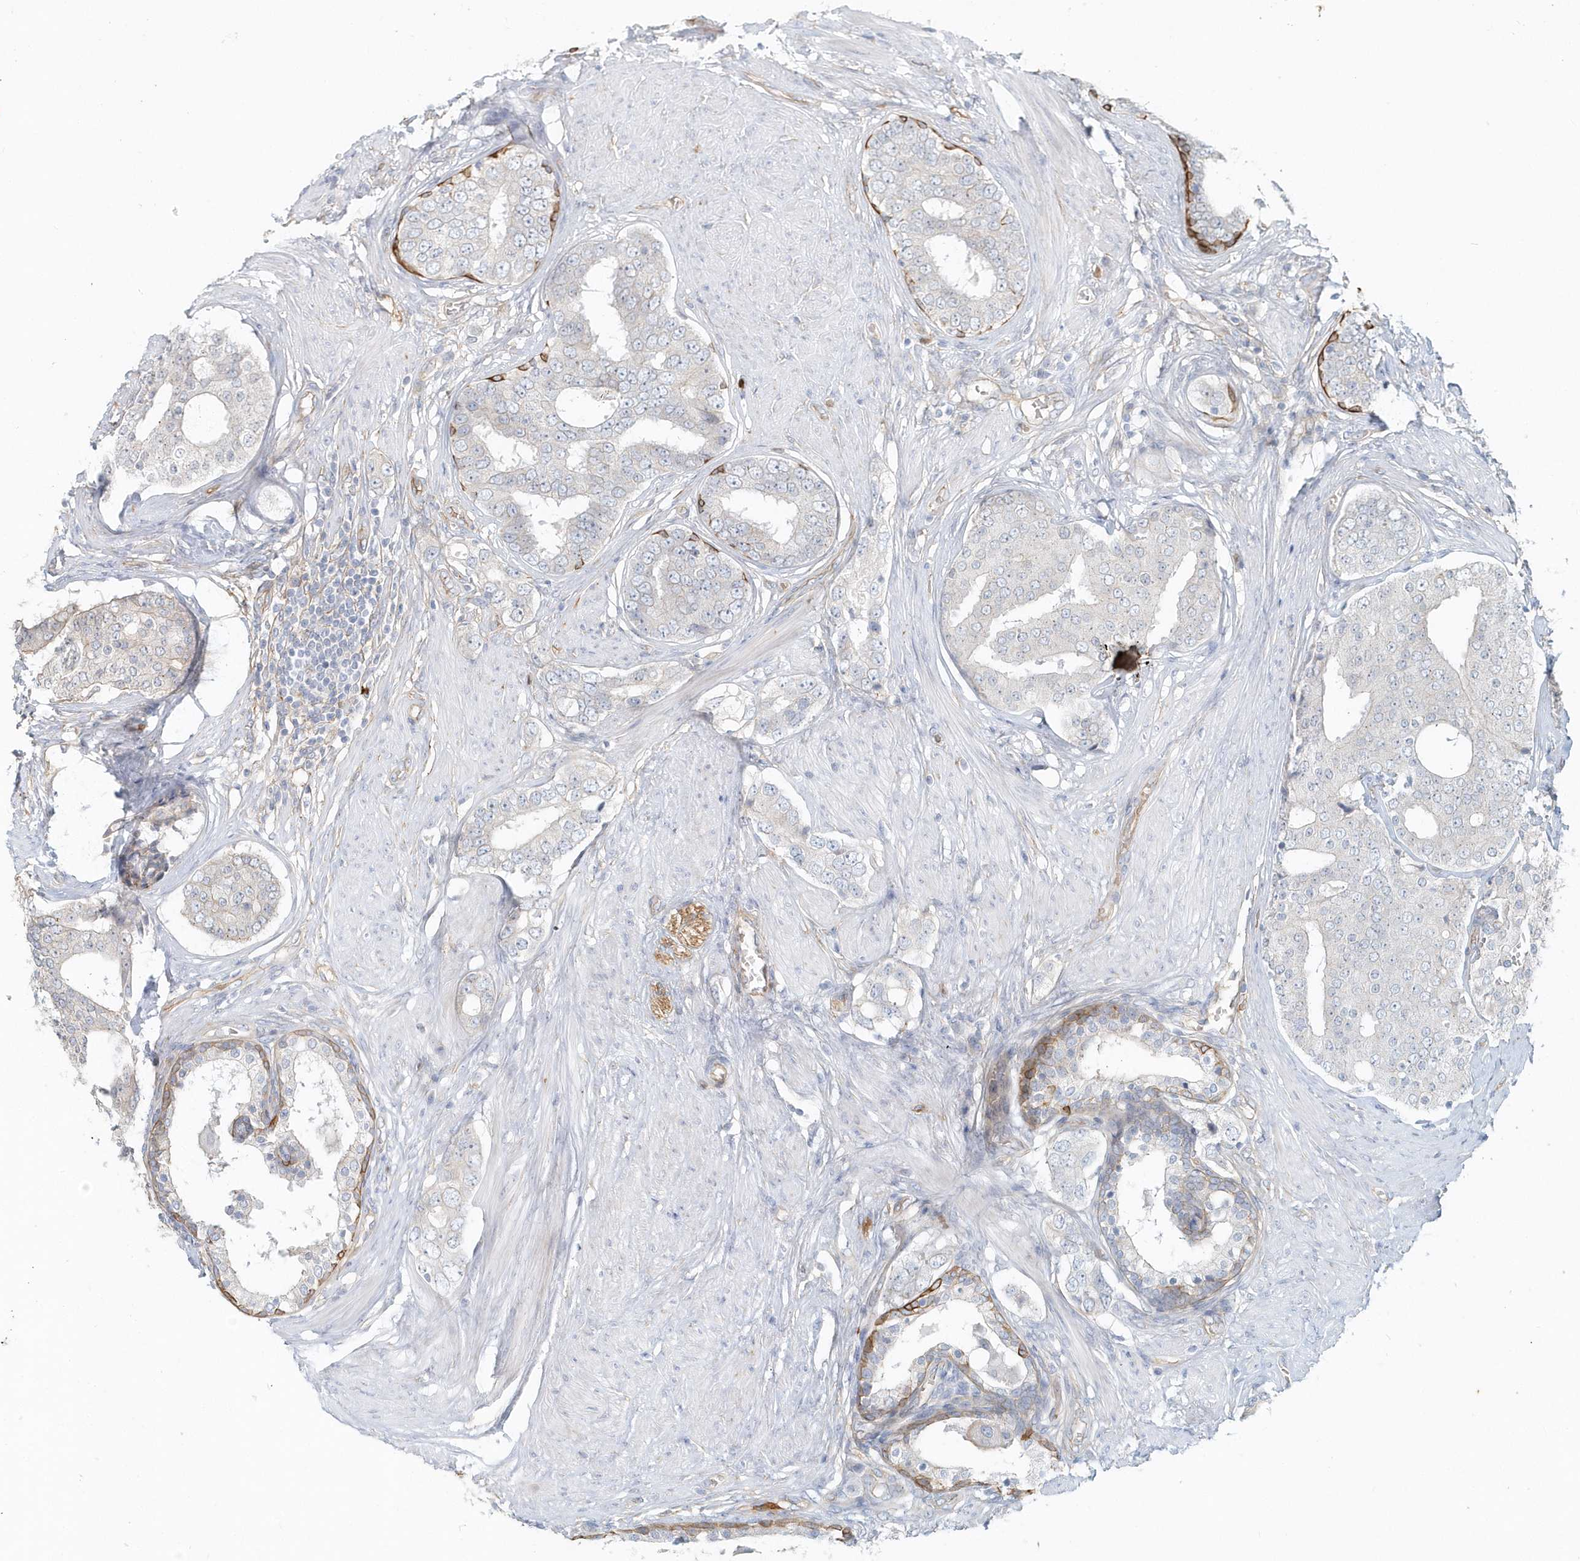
{"staining": {"intensity": "negative", "quantity": "none", "location": "none"}, "tissue": "prostate cancer", "cell_type": "Tumor cells", "image_type": "cancer", "snomed": [{"axis": "morphology", "description": "Adenocarcinoma, High grade"}, {"axis": "topography", "description": "Prostate"}], "caption": "Immunohistochemistry photomicrograph of prostate cancer (high-grade adenocarcinoma) stained for a protein (brown), which demonstrates no expression in tumor cells.", "gene": "DNAH1", "patient": {"sex": "male", "age": 56}}